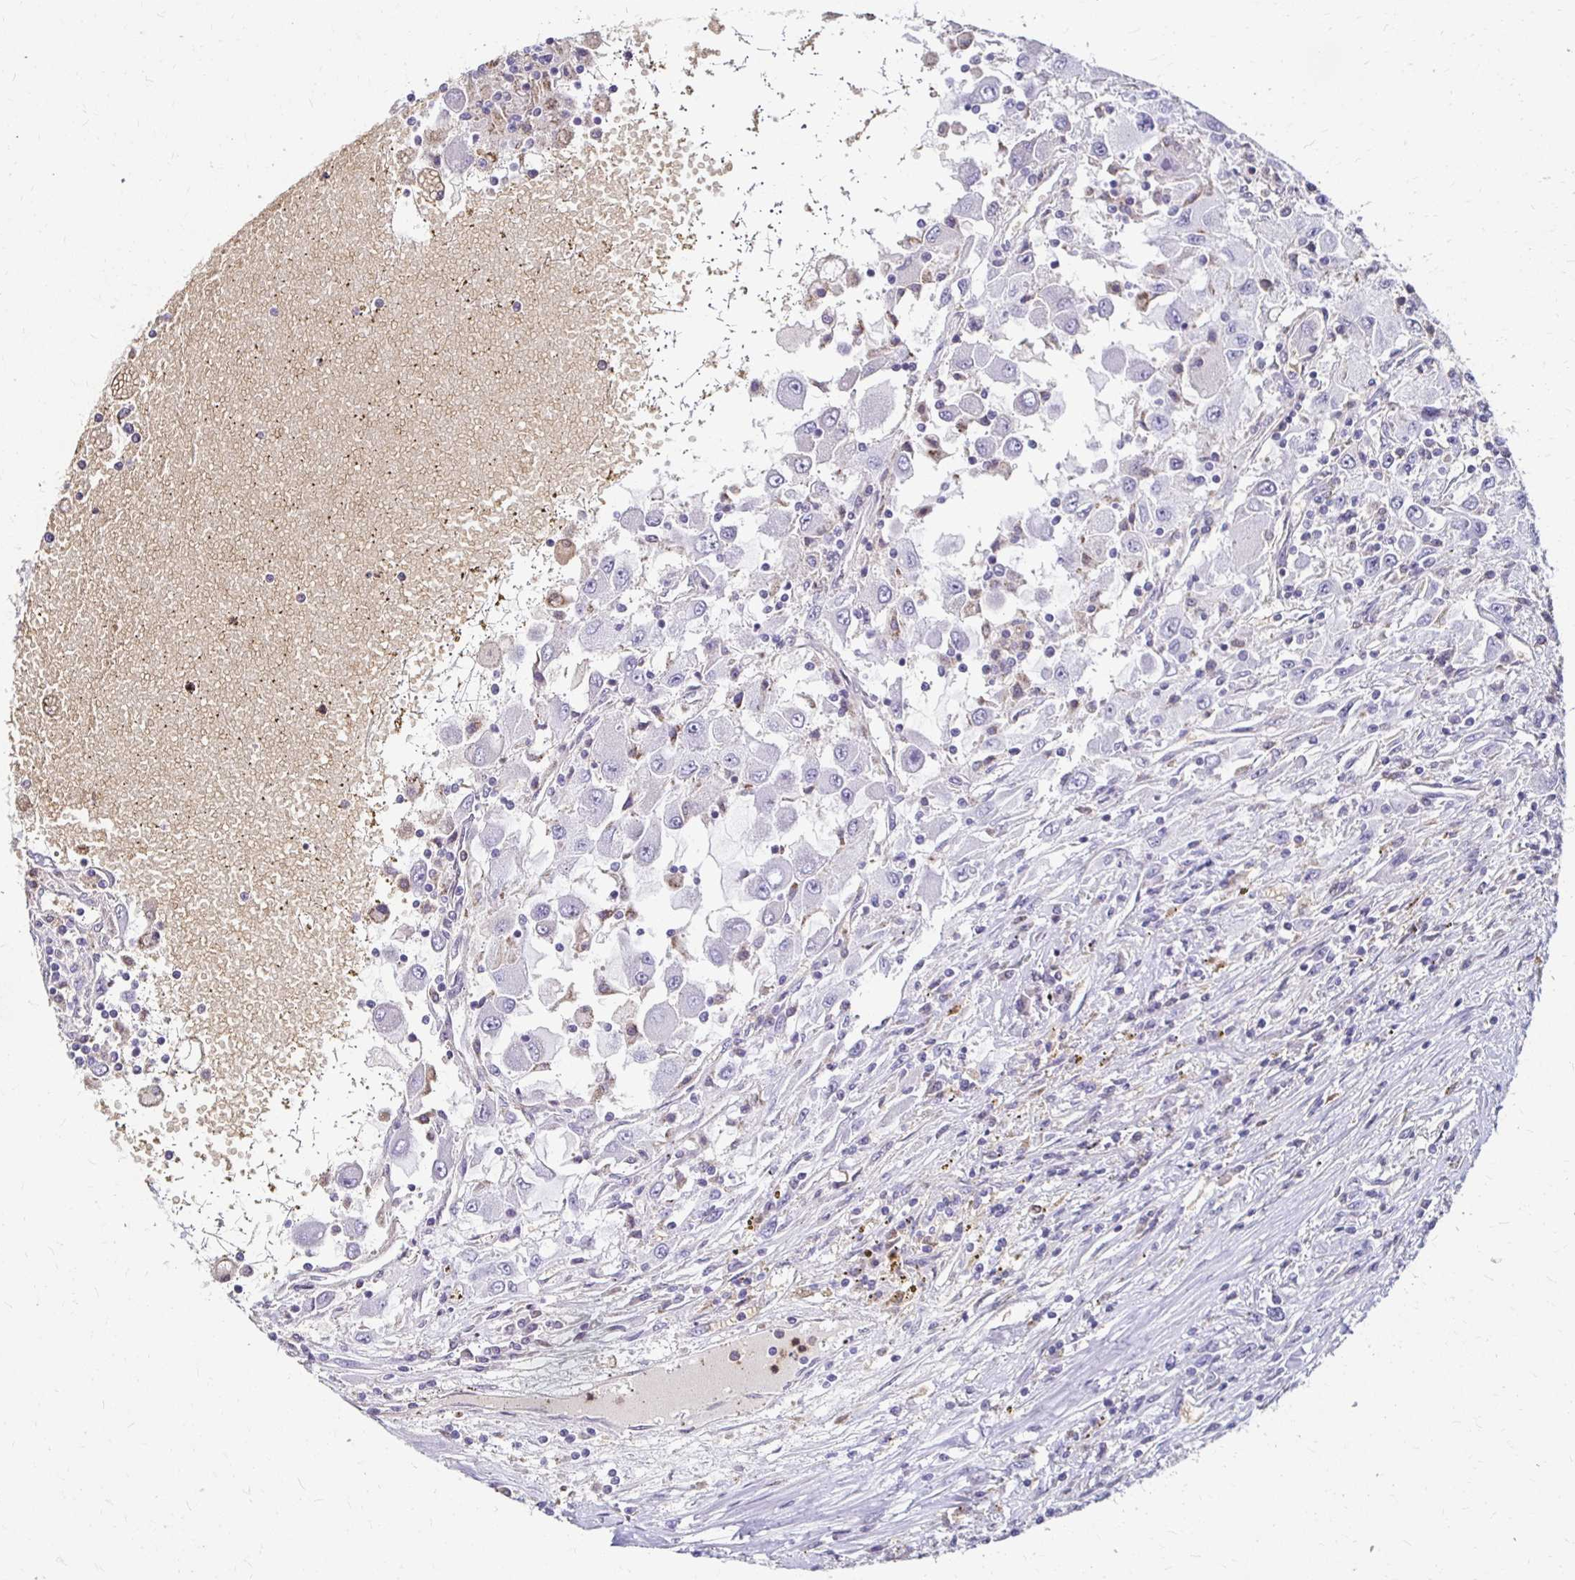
{"staining": {"intensity": "negative", "quantity": "none", "location": "none"}, "tissue": "renal cancer", "cell_type": "Tumor cells", "image_type": "cancer", "snomed": [{"axis": "morphology", "description": "Adenocarcinoma, NOS"}, {"axis": "topography", "description": "Kidney"}], "caption": "IHC histopathology image of renal cancer stained for a protein (brown), which reveals no expression in tumor cells.", "gene": "GK2", "patient": {"sex": "female", "age": 67}}